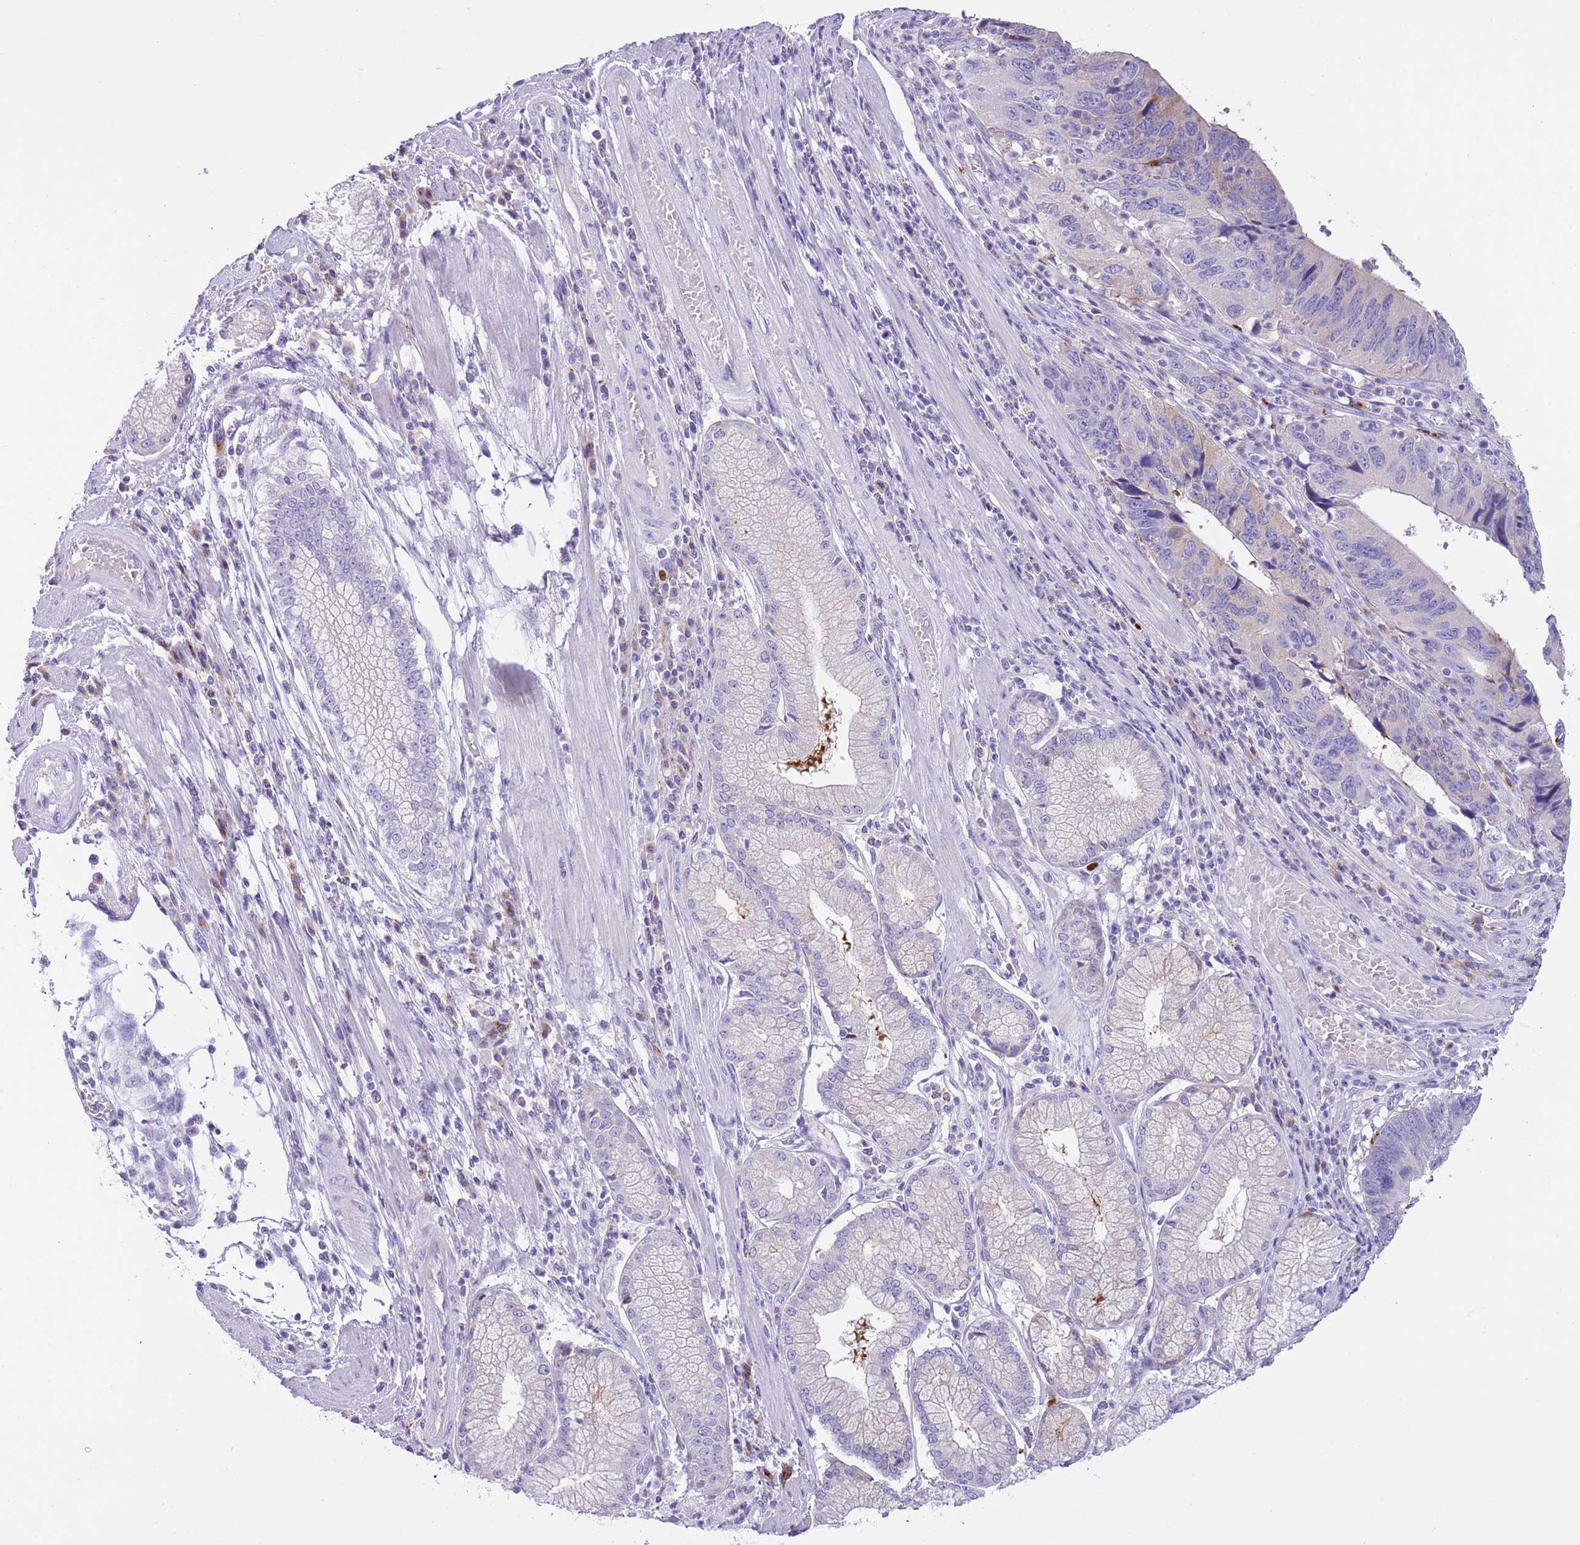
{"staining": {"intensity": "weak", "quantity": "<25%", "location": "cytoplasmic/membranous"}, "tissue": "stomach cancer", "cell_type": "Tumor cells", "image_type": "cancer", "snomed": [{"axis": "morphology", "description": "Adenocarcinoma, NOS"}, {"axis": "topography", "description": "Stomach"}], "caption": "This is an IHC photomicrograph of human stomach adenocarcinoma. There is no positivity in tumor cells.", "gene": "CLEC2A", "patient": {"sex": "male", "age": 59}}